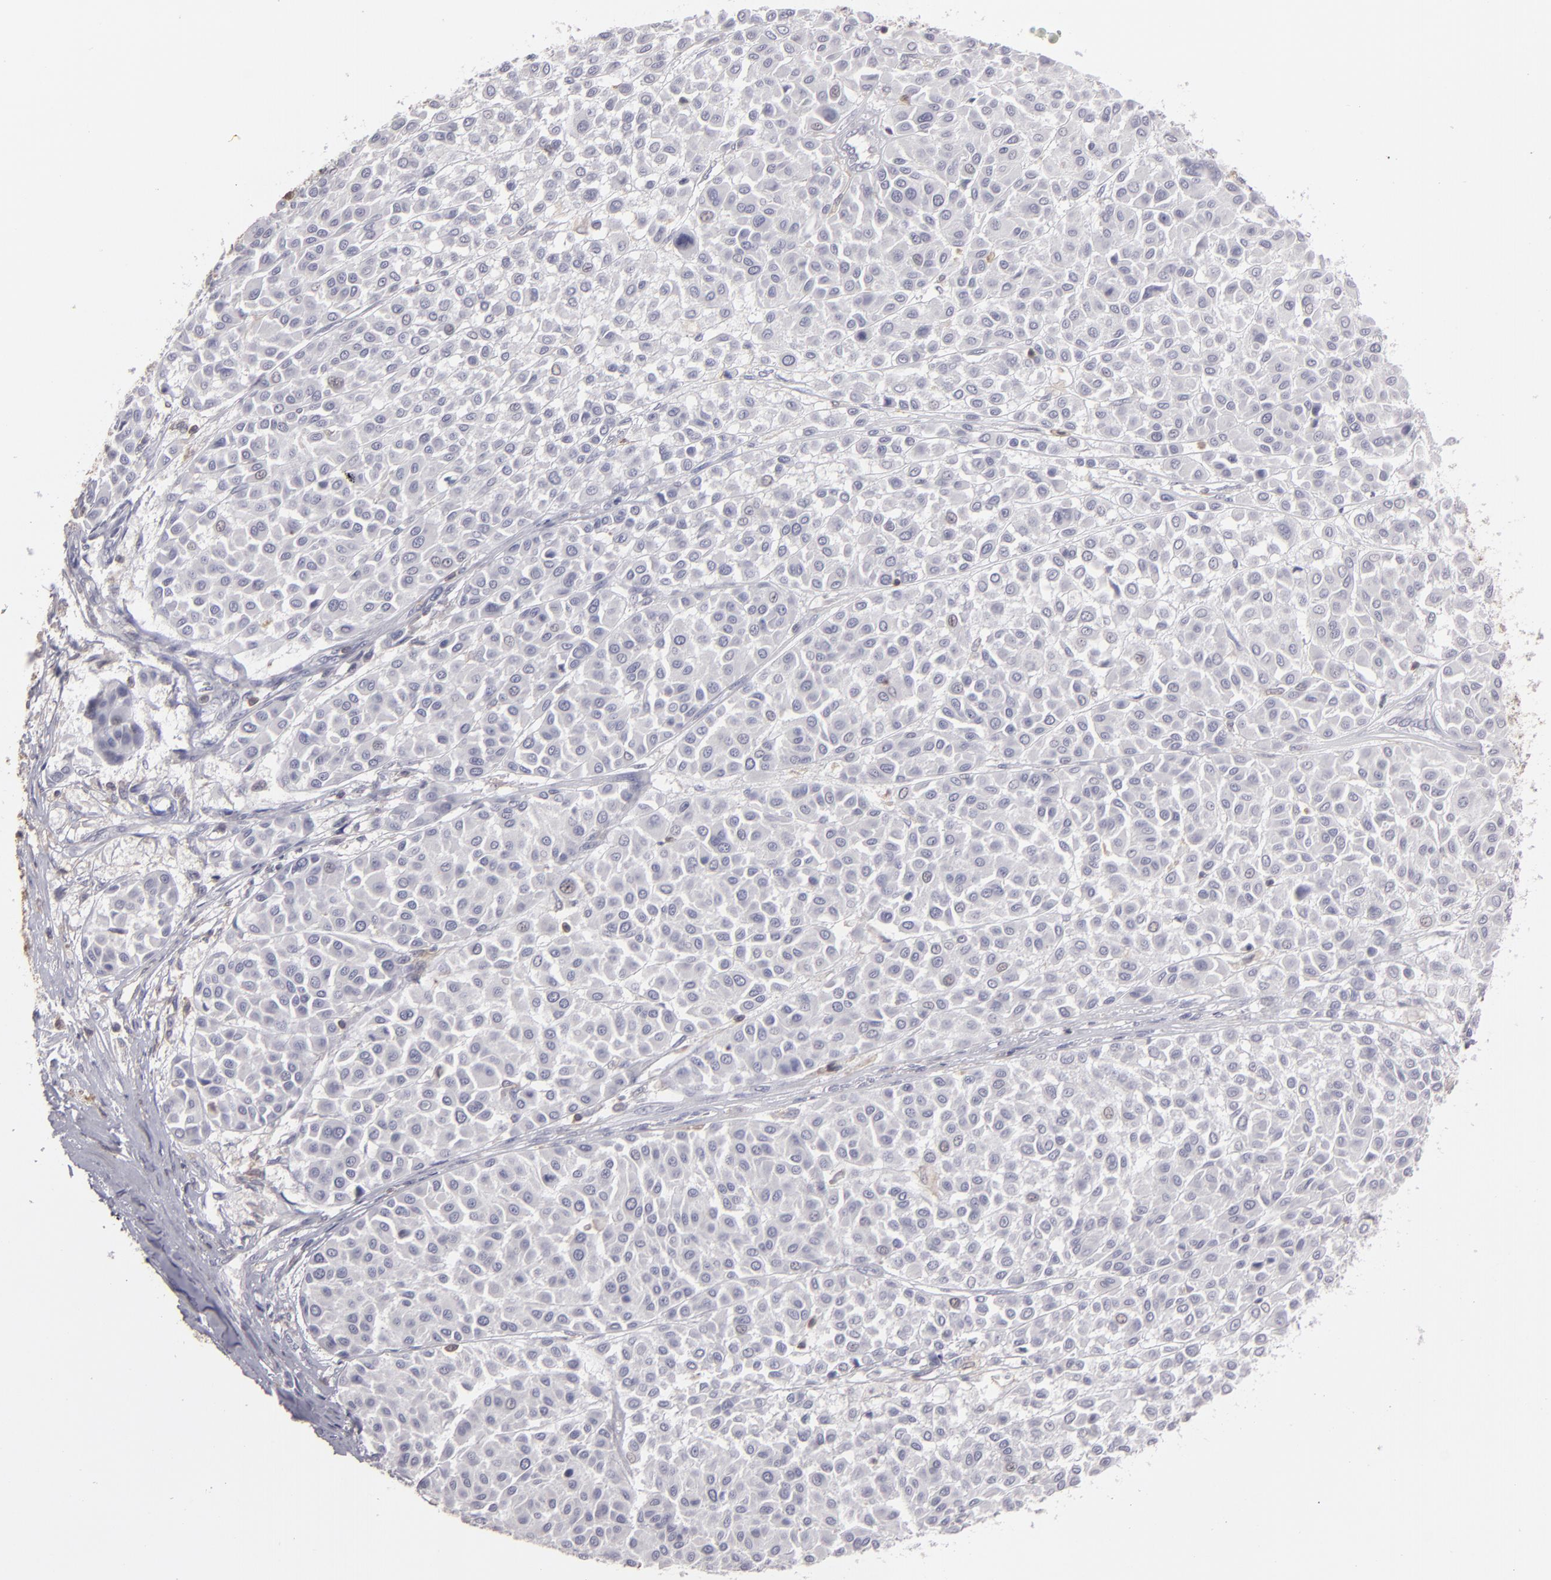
{"staining": {"intensity": "weak", "quantity": "<25%", "location": "cytoplasmic/membranous"}, "tissue": "melanoma", "cell_type": "Tumor cells", "image_type": "cancer", "snomed": [{"axis": "morphology", "description": "Malignant melanoma, Metastatic site"}, {"axis": "topography", "description": "Soft tissue"}], "caption": "This is a micrograph of immunohistochemistry (IHC) staining of malignant melanoma (metastatic site), which shows no expression in tumor cells.", "gene": "SEMA3G", "patient": {"sex": "male", "age": 41}}